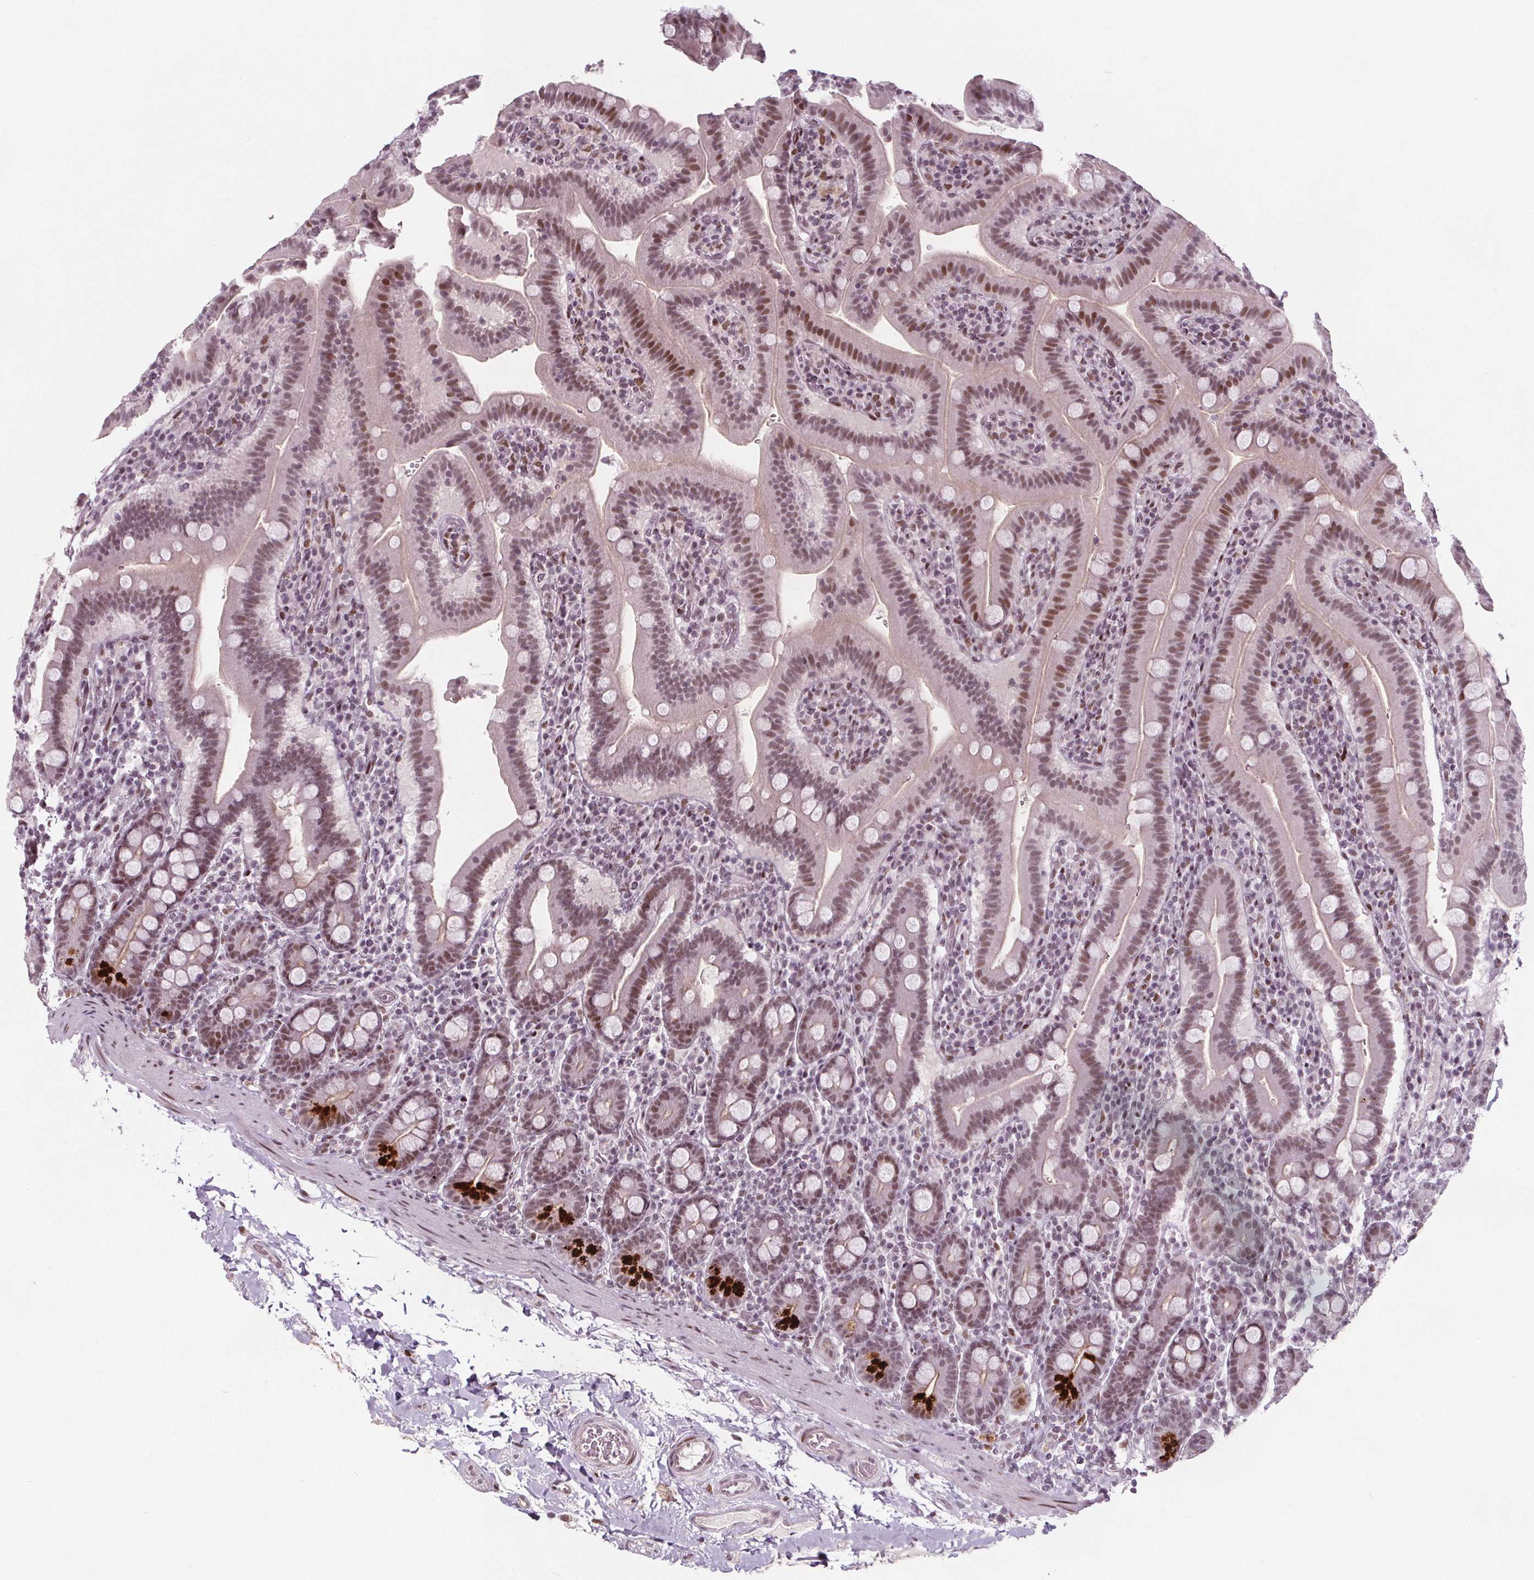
{"staining": {"intensity": "moderate", "quantity": ">75%", "location": "nuclear"}, "tissue": "small intestine", "cell_type": "Glandular cells", "image_type": "normal", "snomed": [{"axis": "morphology", "description": "Normal tissue, NOS"}, {"axis": "topography", "description": "Small intestine"}], "caption": "Brown immunohistochemical staining in normal human small intestine reveals moderate nuclear positivity in about >75% of glandular cells.", "gene": "TAF6L", "patient": {"sex": "male", "age": 26}}